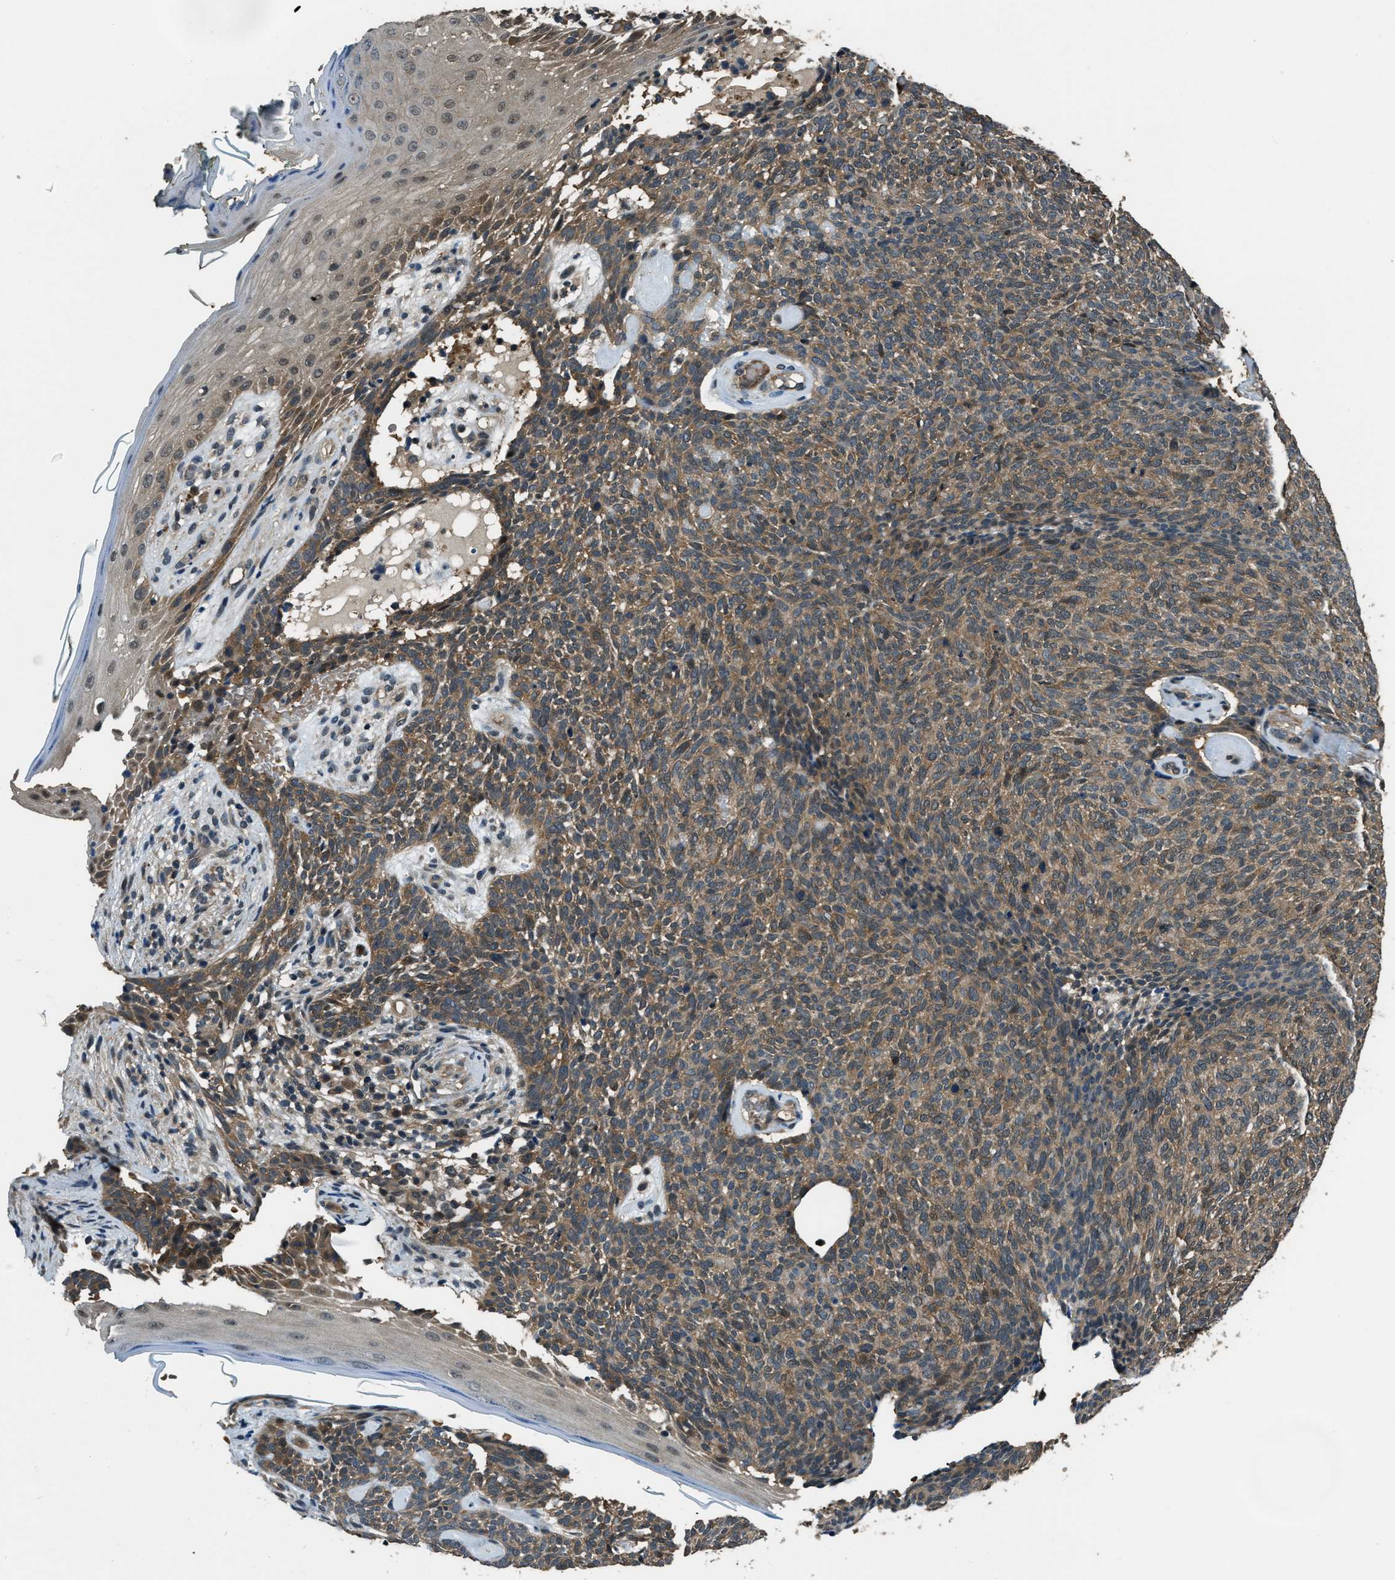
{"staining": {"intensity": "moderate", "quantity": ">75%", "location": "cytoplasmic/membranous"}, "tissue": "skin cancer", "cell_type": "Tumor cells", "image_type": "cancer", "snomed": [{"axis": "morphology", "description": "Basal cell carcinoma"}, {"axis": "topography", "description": "Skin"}], "caption": "Skin basal cell carcinoma stained with a brown dye demonstrates moderate cytoplasmic/membranous positive expression in approximately >75% of tumor cells.", "gene": "NUDCD3", "patient": {"sex": "female", "age": 84}}